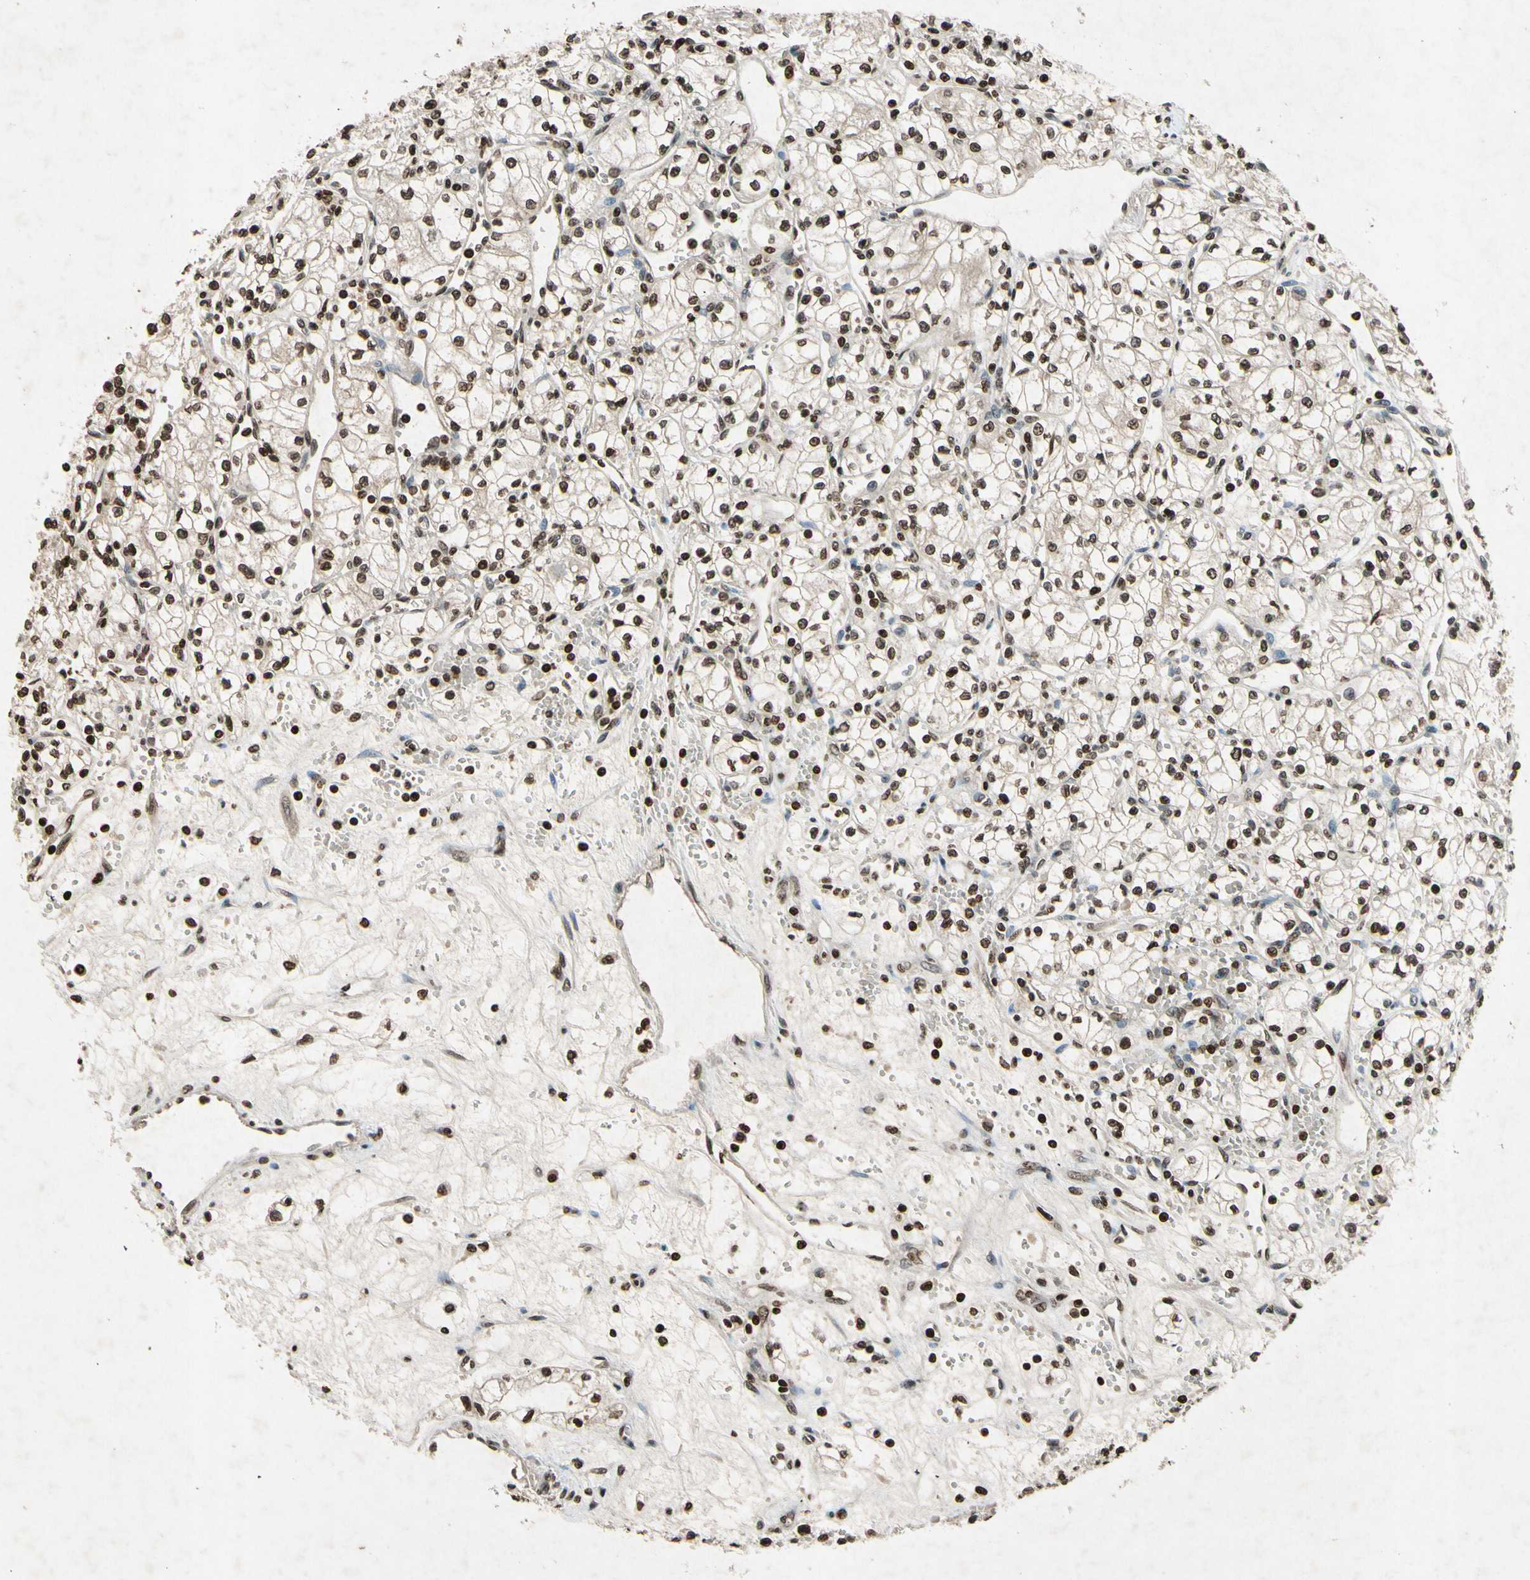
{"staining": {"intensity": "strong", "quantity": ">75%", "location": "nuclear"}, "tissue": "renal cancer", "cell_type": "Tumor cells", "image_type": "cancer", "snomed": [{"axis": "morphology", "description": "Normal tissue, NOS"}, {"axis": "morphology", "description": "Adenocarcinoma, NOS"}, {"axis": "topography", "description": "Kidney"}], "caption": "Immunohistochemistry (DAB (3,3'-diaminobenzidine)) staining of human renal adenocarcinoma shows strong nuclear protein staining in approximately >75% of tumor cells. Using DAB (brown) and hematoxylin (blue) stains, captured at high magnification using brightfield microscopy.", "gene": "HOXB3", "patient": {"sex": "male", "age": 59}}